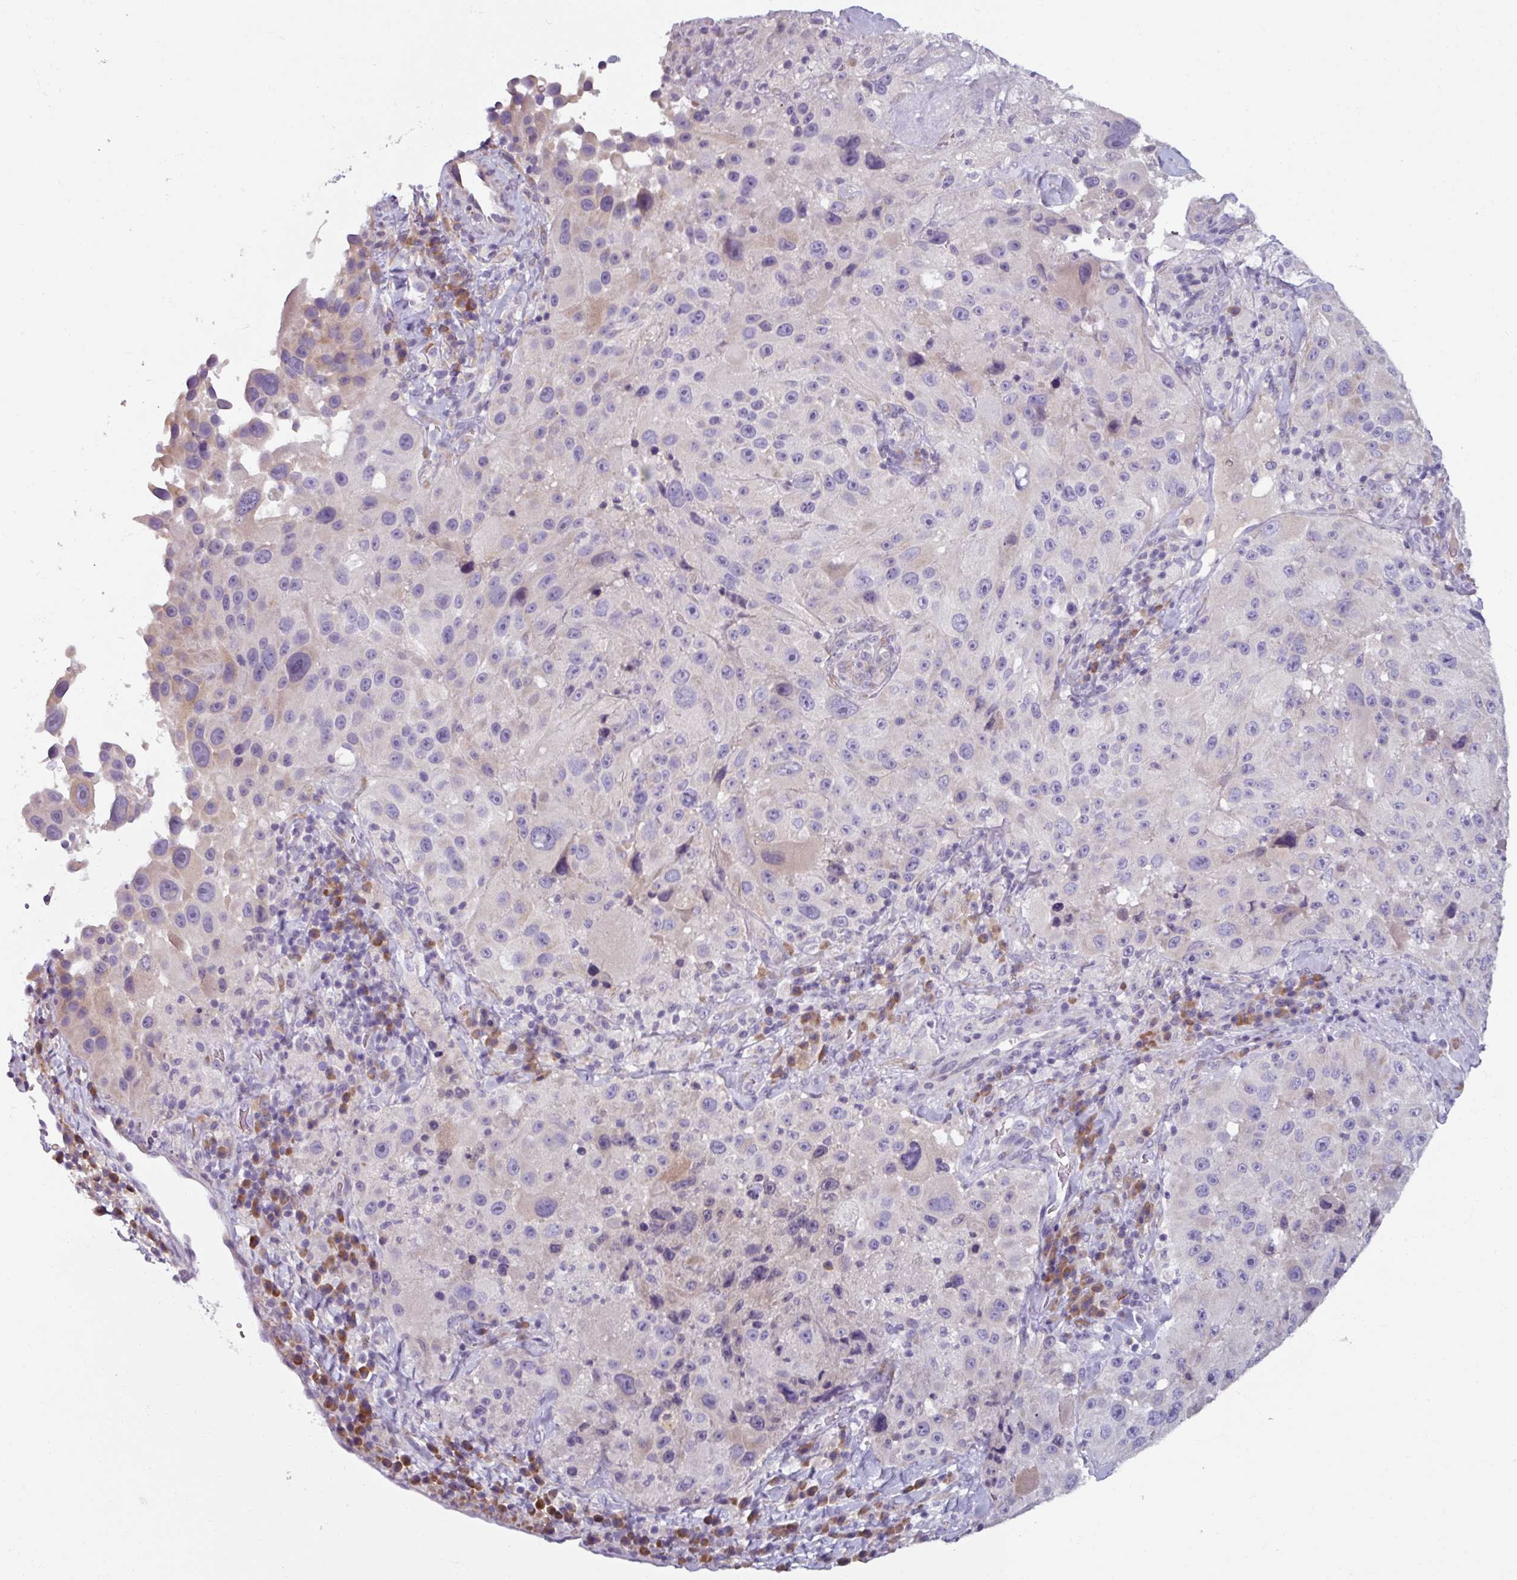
{"staining": {"intensity": "negative", "quantity": "none", "location": "none"}, "tissue": "melanoma", "cell_type": "Tumor cells", "image_type": "cancer", "snomed": [{"axis": "morphology", "description": "Malignant melanoma, Metastatic site"}, {"axis": "topography", "description": "Lymph node"}], "caption": "Melanoma was stained to show a protein in brown. There is no significant expression in tumor cells. Nuclei are stained in blue.", "gene": "SMIM11", "patient": {"sex": "male", "age": 62}}